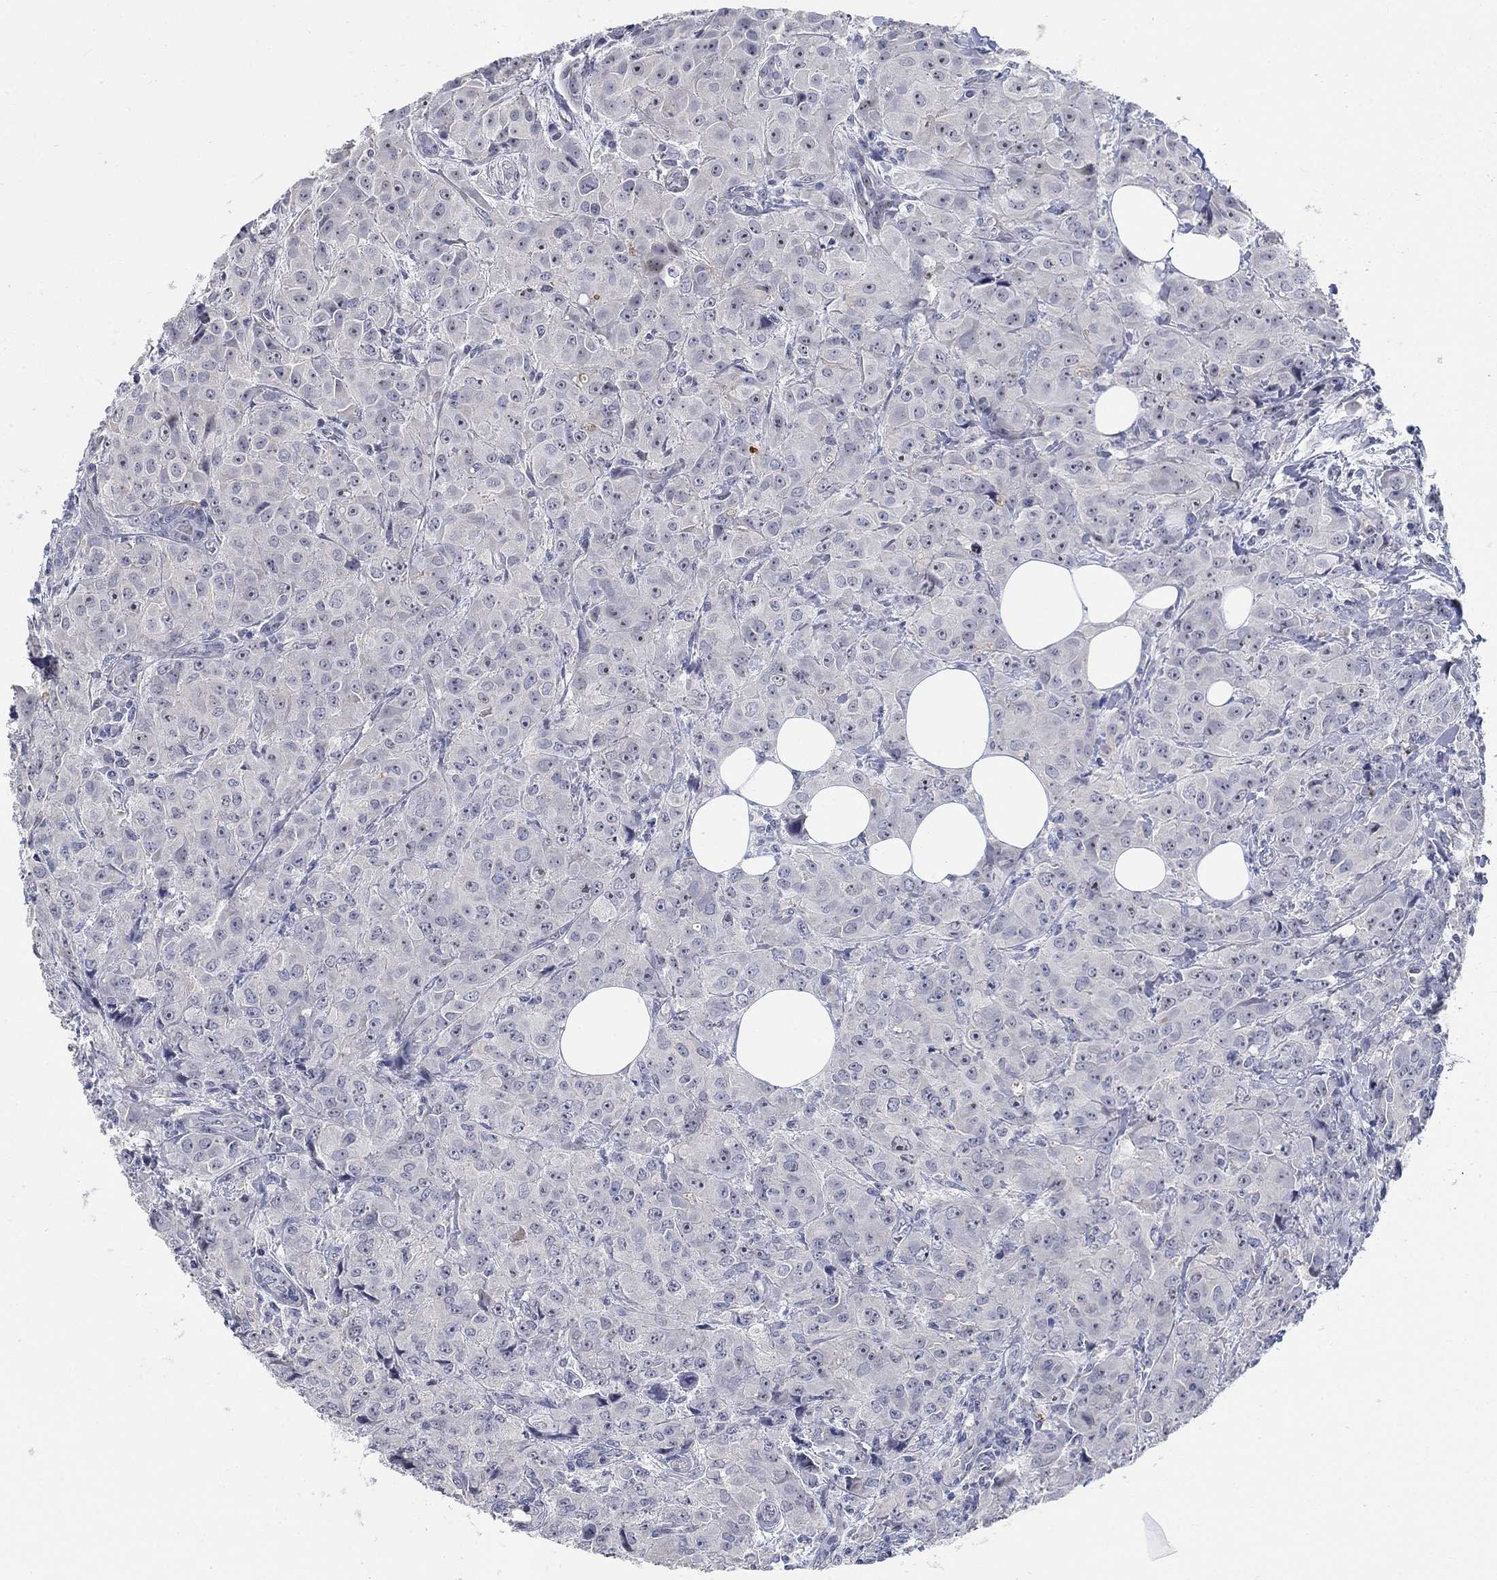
{"staining": {"intensity": "strong", "quantity": "<25%", "location": "nuclear"}, "tissue": "breast cancer", "cell_type": "Tumor cells", "image_type": "cancer", "snomed": [{"axis": "morphology", "description": "Duct carcinoma"}, {"axis": "topography", "description": "Breast"}], "caption": "Breast intraductal carcinoma was stained to show a protein in brown. There is medium levels of strong nuclear expression in approximately <25% of tumor cells. The staining is performed using DAB brown chromogen to label protein expression. The nuclei are counter-stained blue using hematoxylin.", "gene": "SMIM18", "patient": {"sex": "female", "age": 43}}